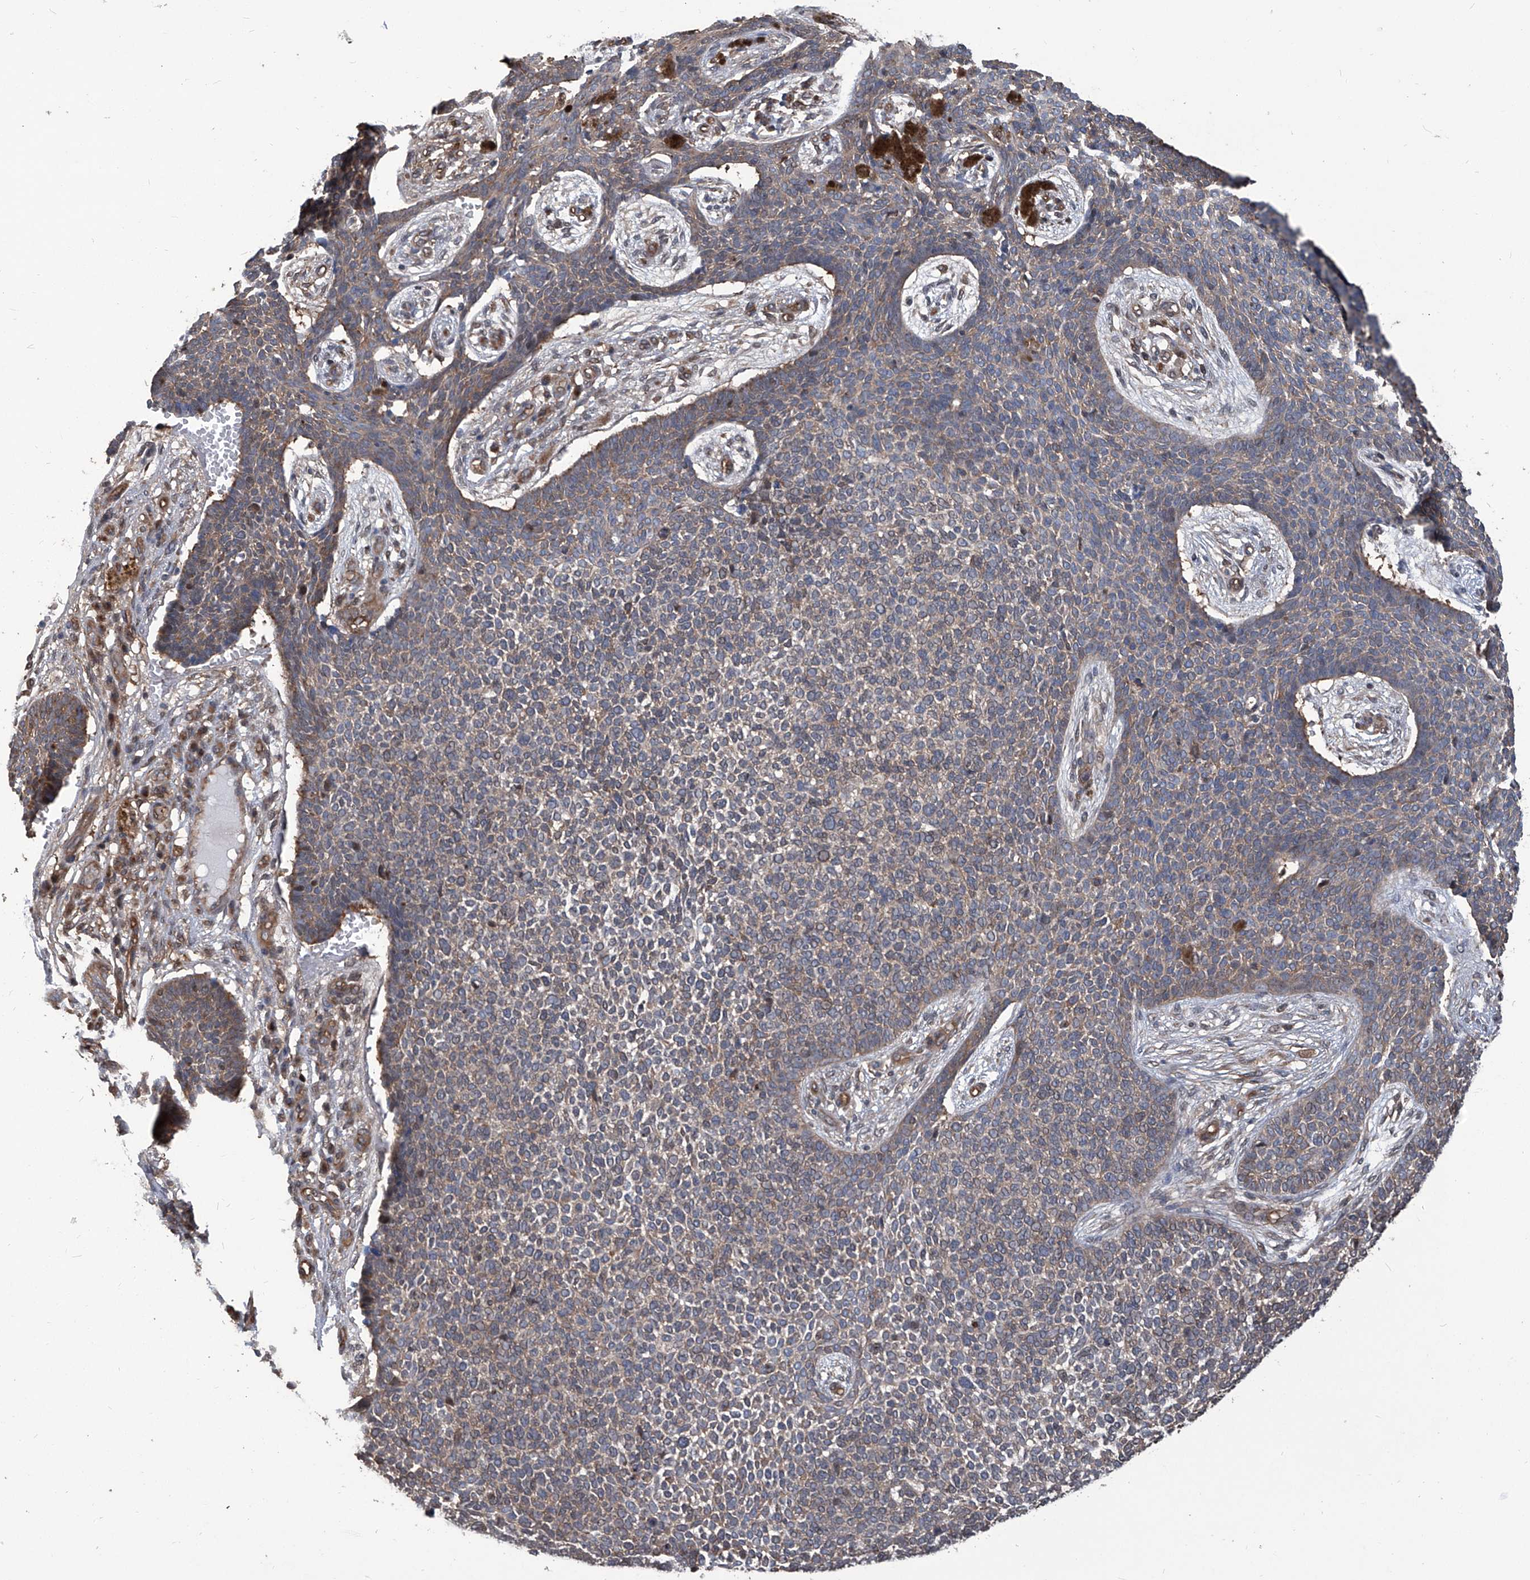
{"staining": {"intensity": "weak", "quantity": "25%-75%", "location": "cytoplasmic/membranous"}, "tissue": "skin cancer", "cell_type": "Tumor cells", "image_type": "cancer", "snomed": [{"axis": "morphology", "description": "Basal cell carcinoma"}, {"axis": "topography", "description": "Skin"}], "caption": "A photomicrograph of skin cancer (basal cell carcinoma) stained for a protein reveals weak cytoplasmic/membranous brown staining in tumor cells.", "gene": "PSMB1", "patient": {"sex": "female", "age": 84}}